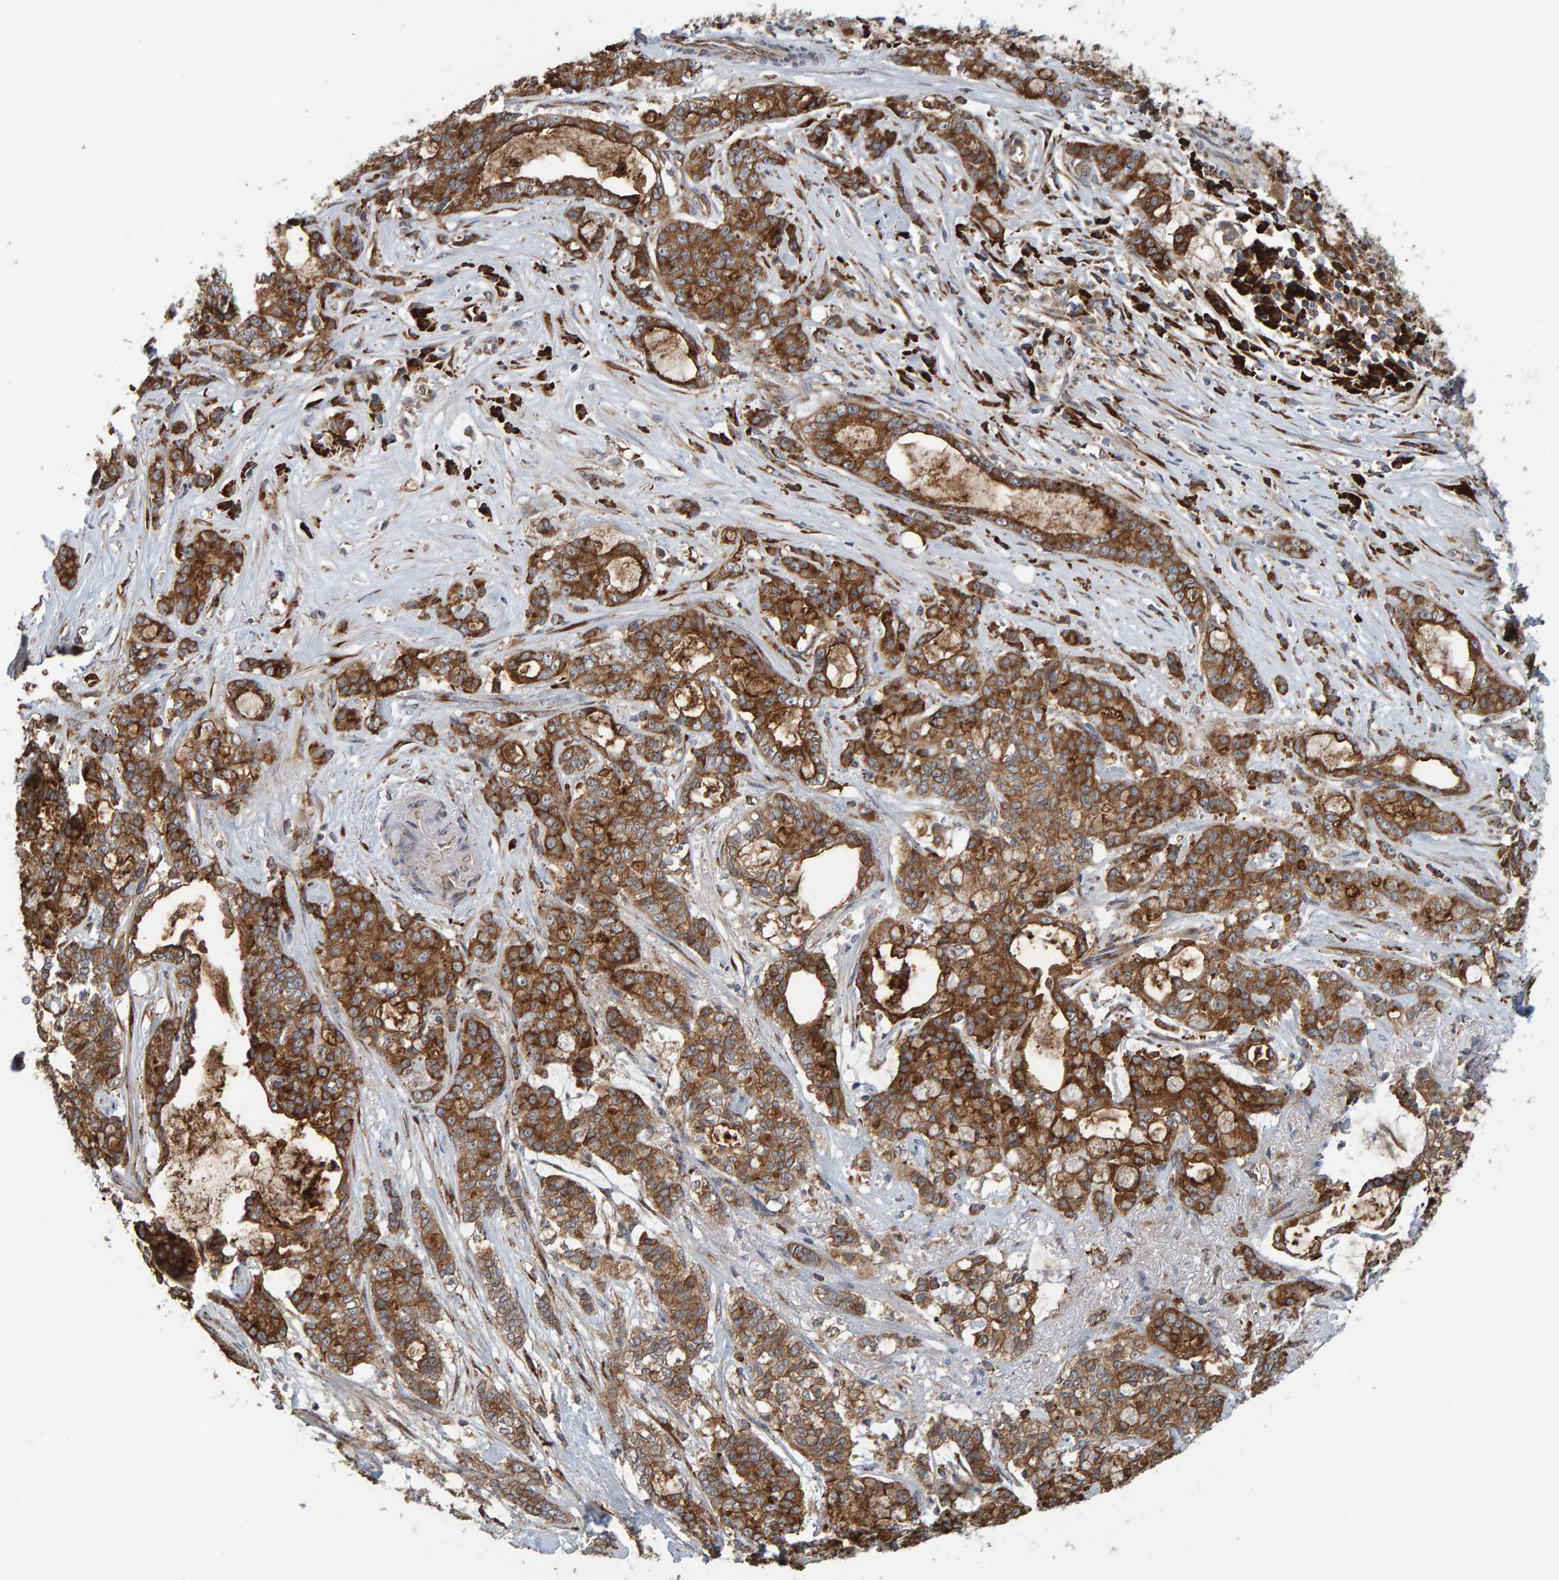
{"staining": {"intensity": "strong", "quantity": ">75%", "location": "cytoplasmic/membranous"}, "tissue": "pancreatic cancer", "cell_type": "Tumor cells", "image_type": "cancer", "snomed": [{"axis": "morphology", "description": "Adenocarcinoma, NOS"}, {"axis": "topography", "description": "Pancreas"}], "caption": "Pancreatic adenocarcinoma stained with IHC displays strong cytoplasmic/membranous positivity in approximately >75% of tumor cells. Nuclei are stained in blue.", "gene": "BAIAP2", "patient": {"sex": "female", "age": 73}}